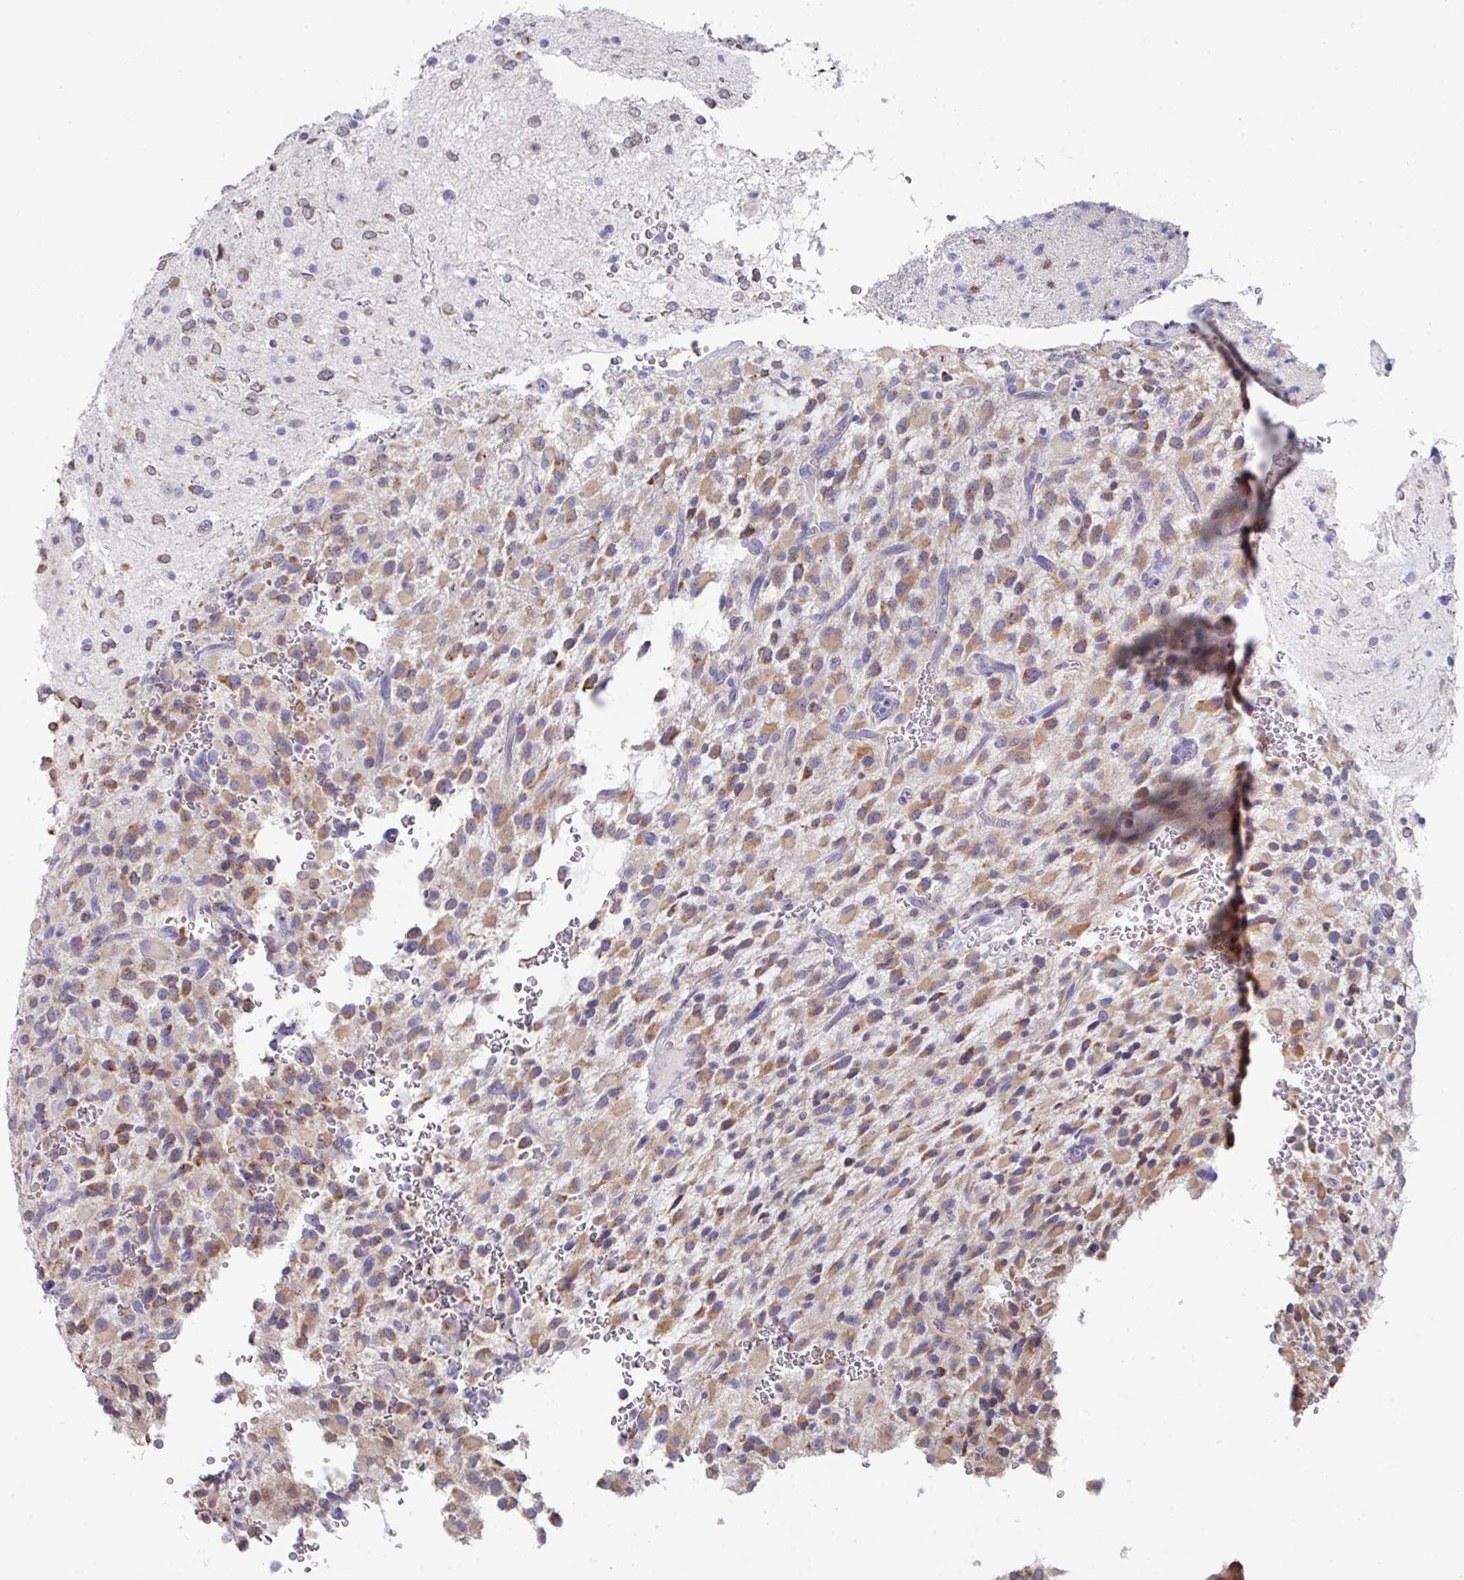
{"staining": {"intensity": "moderate", "quantity": ">75%", "location": "cytoplasmic/membranous"}, "tissue": "glioma", "cell_type": "Tumor cells", "image_type": "cancer", "snomed": [{"axis": "morphology", "description": "Glioma, malignant, High grade"}, {"axis": "topography", "description": "Brain"}], "caption": "Immunohistochemistry (IHC) image of high-grade glioma (malignant) stained for a protein (brown), which displays medium levels of moderate cytoplasmic/membranous staining in approximately >75% of tumor cells.", "gene": "VKORC1L1", "patient": {"sex": "male", "age": 34}}